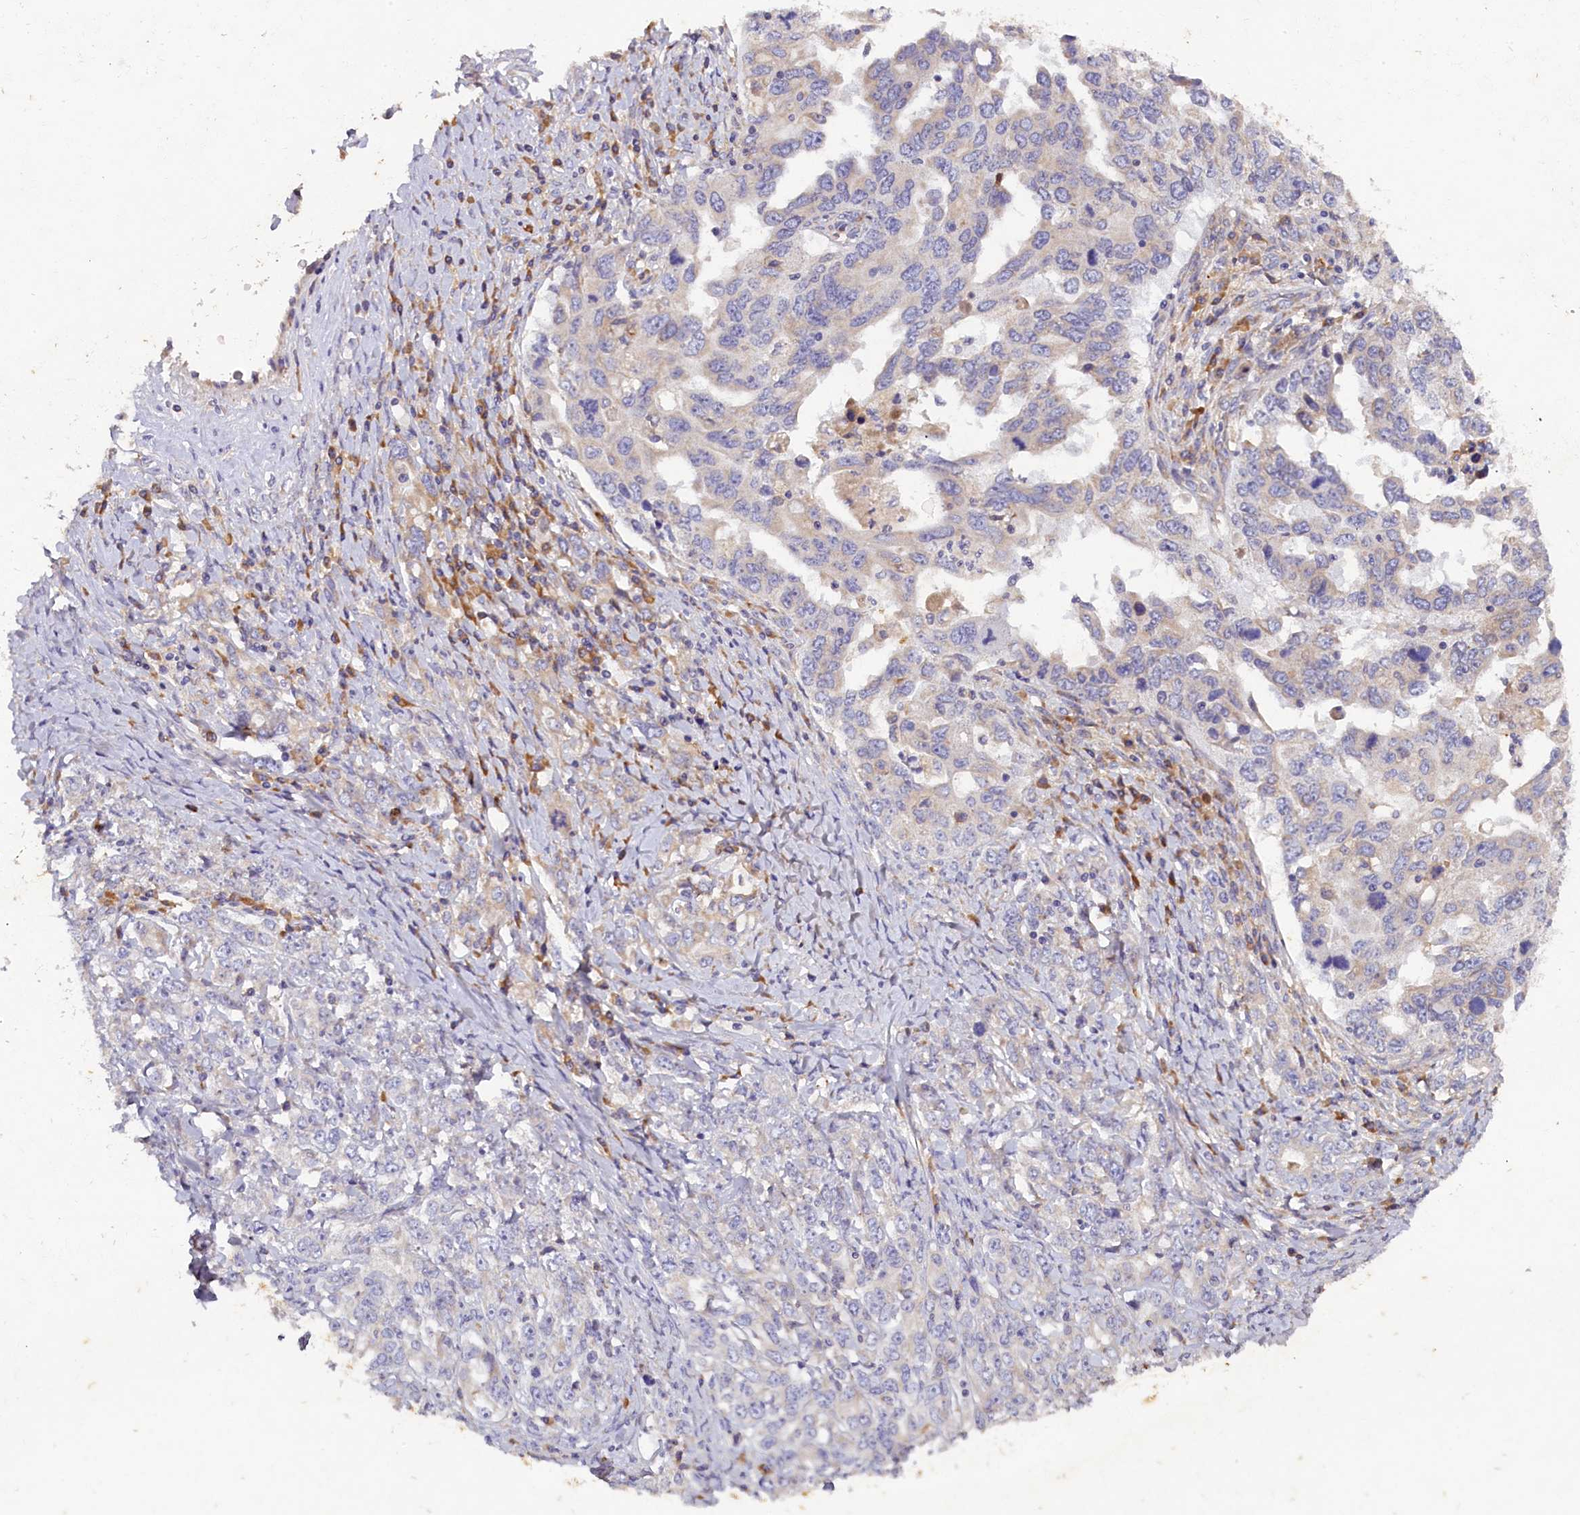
{"staining": {"intensity": "weak", "quantity": "<25%", "location": "cytoplasmic/membranous"}, "tissue": "ovarian cancer", "cell_type": "Tumor cells", "image_type": "cancer", "snomed": [{"axis": "morphology", "description": "Carcinoma, endometroid"}, {"axis": "topography", "description": "Ovary"}], "caption": "Immunohistochemistry of human ovarian cancer (endometroid carcinoma) demonstrates no staining in tumor cells.", "gene": "ST7L", "patient": {"sex": "female", "age": 62}}